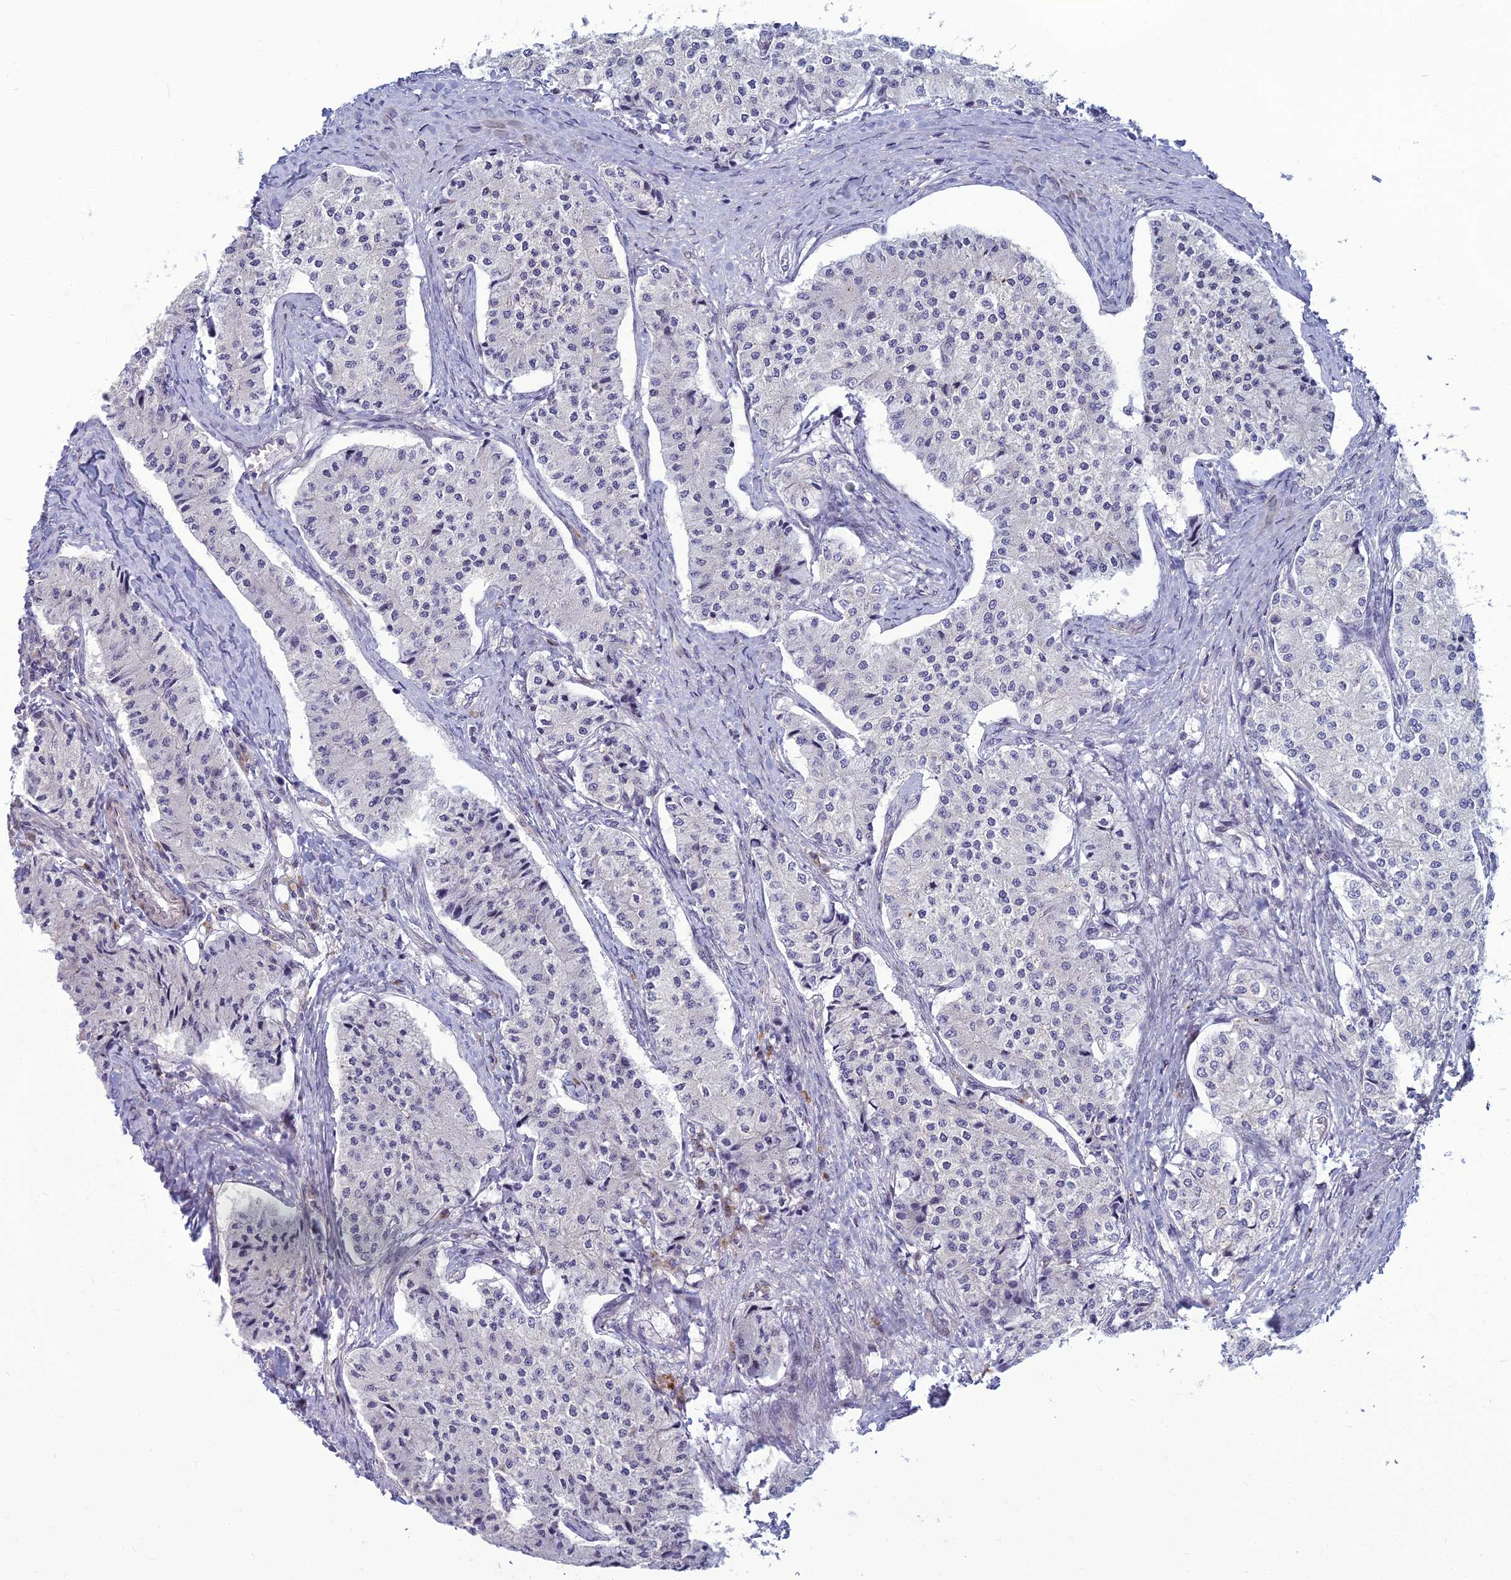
{"staining": {"intensity": "negative", "quantity": "none", "location": "none"}, "tissue": "carcinoid", "cell_type": "Tumor cells", "image_type": "cancer", "snomed": [{"axis": "morphology", "description": "Carcinoid, malignant, NOS"}, {"axis": "topography", "description": "Colon"}], "caption": "A photomicrograph of human carcinoid is negative for staining in tumor cells. (Brightfield microscopy of DAB IHC at high magnification).", "gene": "DTX2", "patient": {"sex": "female", "age": 52}}